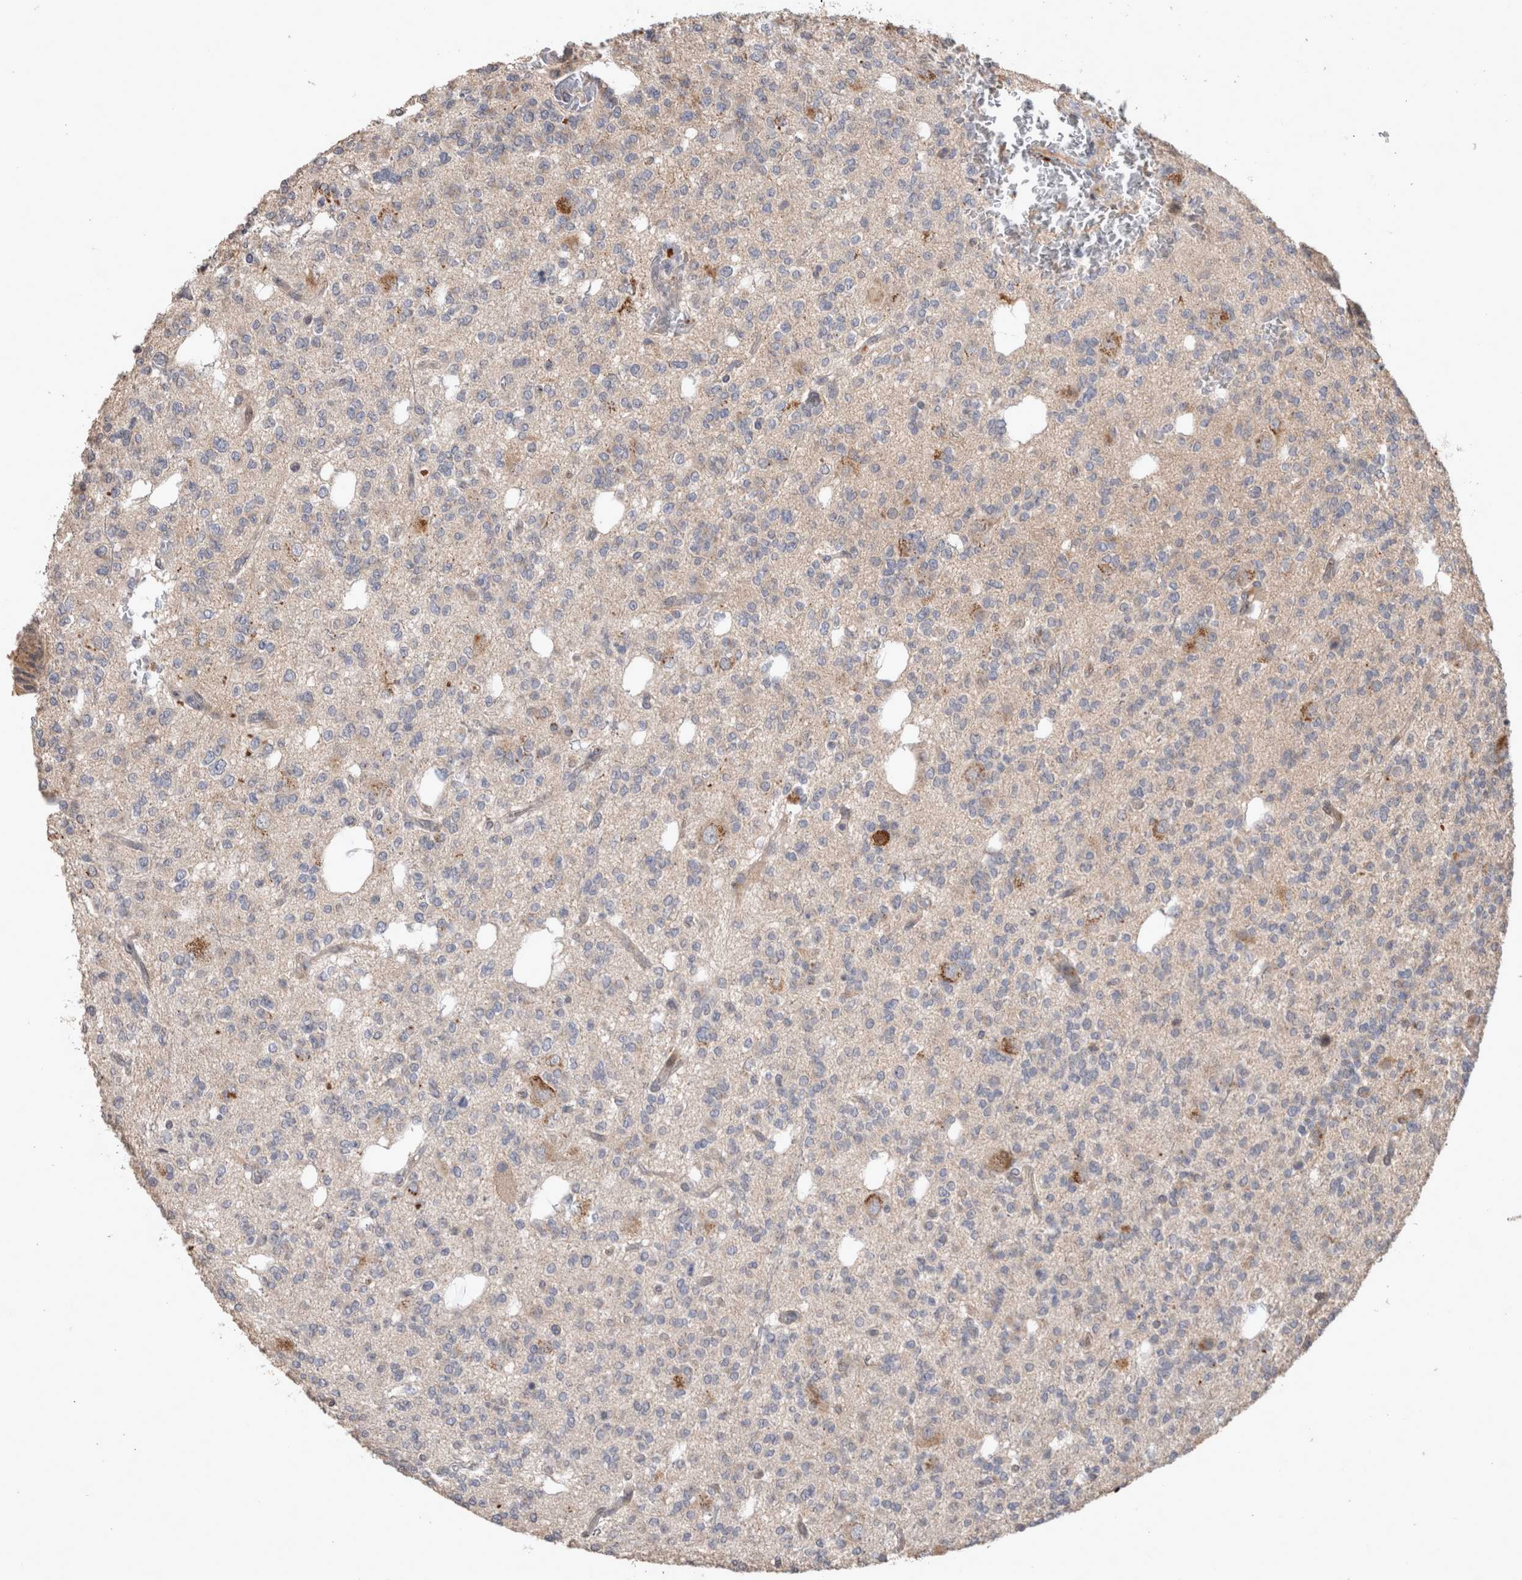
{"staining": {"intensity": "negative", "quantity": "none", "location": "none"}, "tissue": "glioma", "cell_type": "Tumor cells", "image_type": "cancer", "snomed": [{"axis": "morphology", "description": "Glioma, malignant, Low grade"}, {"axis": "topography", "description": "Brain"}], "caption": "There is no significant positivity in tumor cells of malignant glioma (low-grade).", "gene": "SERAC1", "patient": {"sex": "male", "age": 38}}